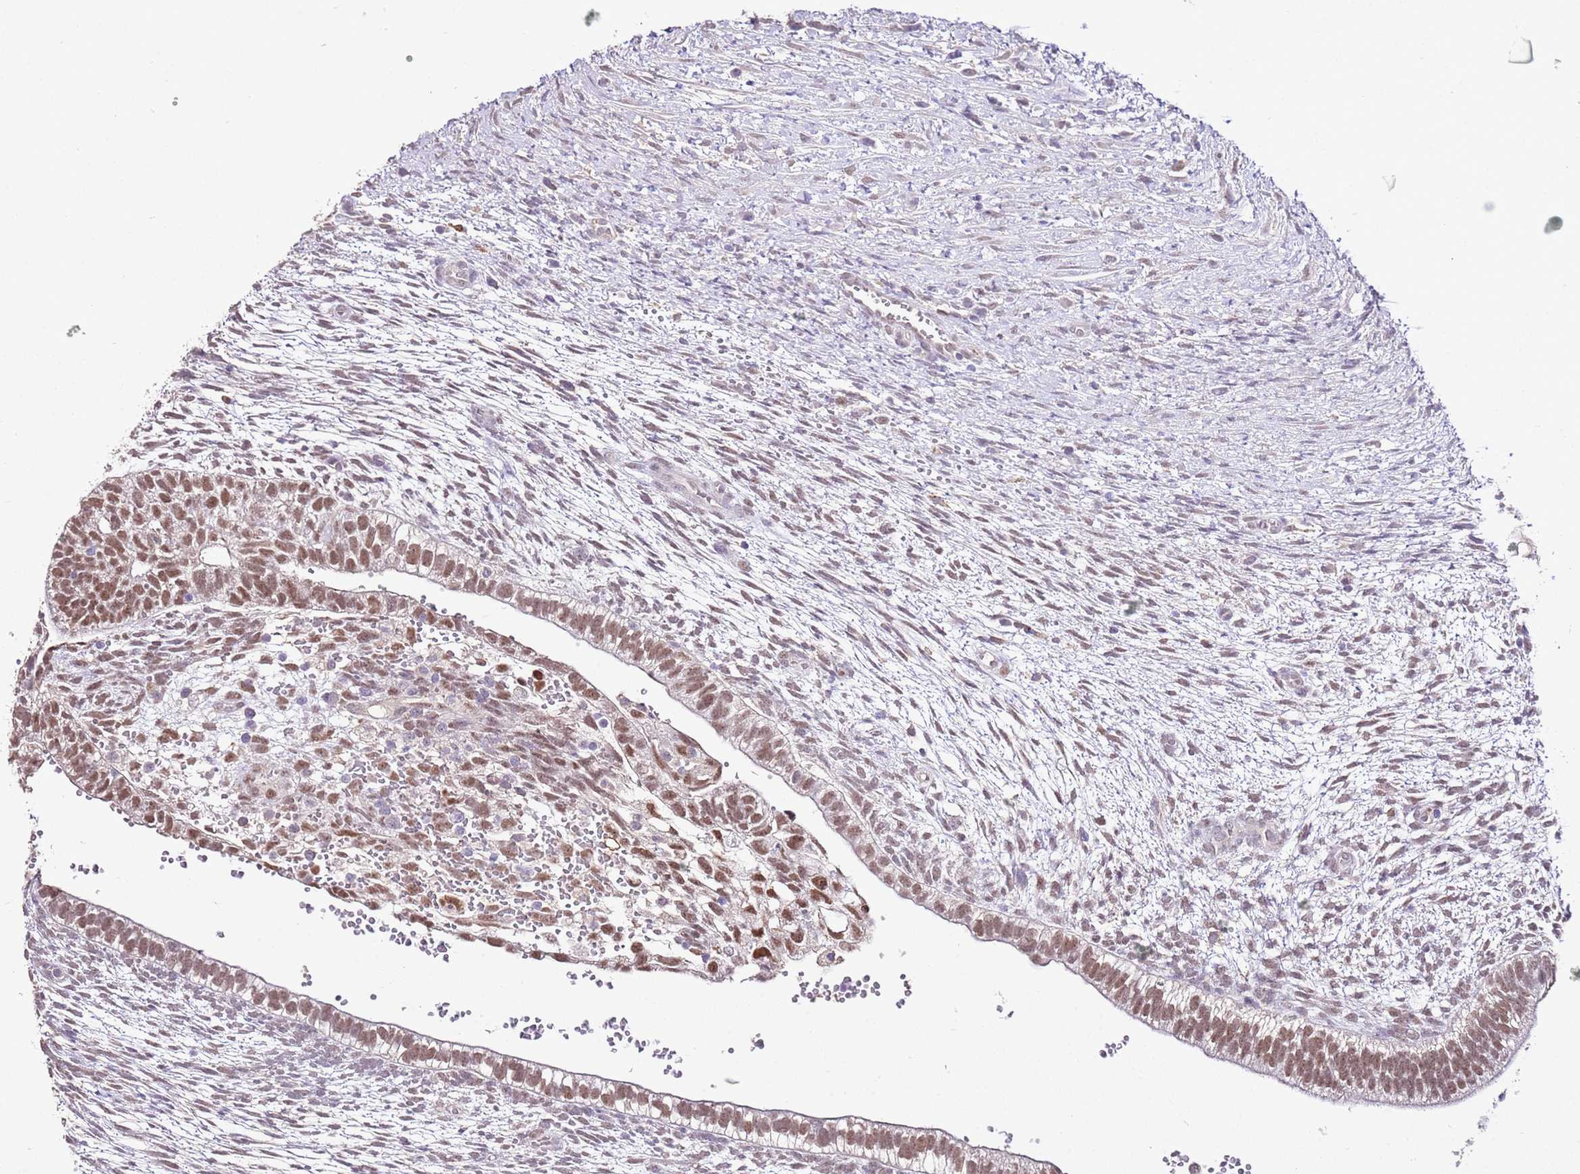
{"staining": {"intensity": "moderate", "quantity": ">75%", "location": "nuclear"}, "tissue": "testis cancer", "cell_type": "Tumor cells", "image_type": "cancer", "snomed": [{"axis": "morphology", "description": "Normal tissue, NOS"}, {"axis": "morphology", "description": "Carcinoma, Embryonal, NOS"}, {"axis": "topography", "description": "Testis"}], "caption": "Immunohistochemical staining of testis cancer (embryonal carcinoma) displays medium levels of moderate nuclear staining in approximately >75% of tumor cells. (DAB (3,3'-diaminobenzidine) IHC, brown staining for protein, blue staining for nuclei).", "gene": "IZUMO4", "patient": {"sex": "male", "age": 32}}